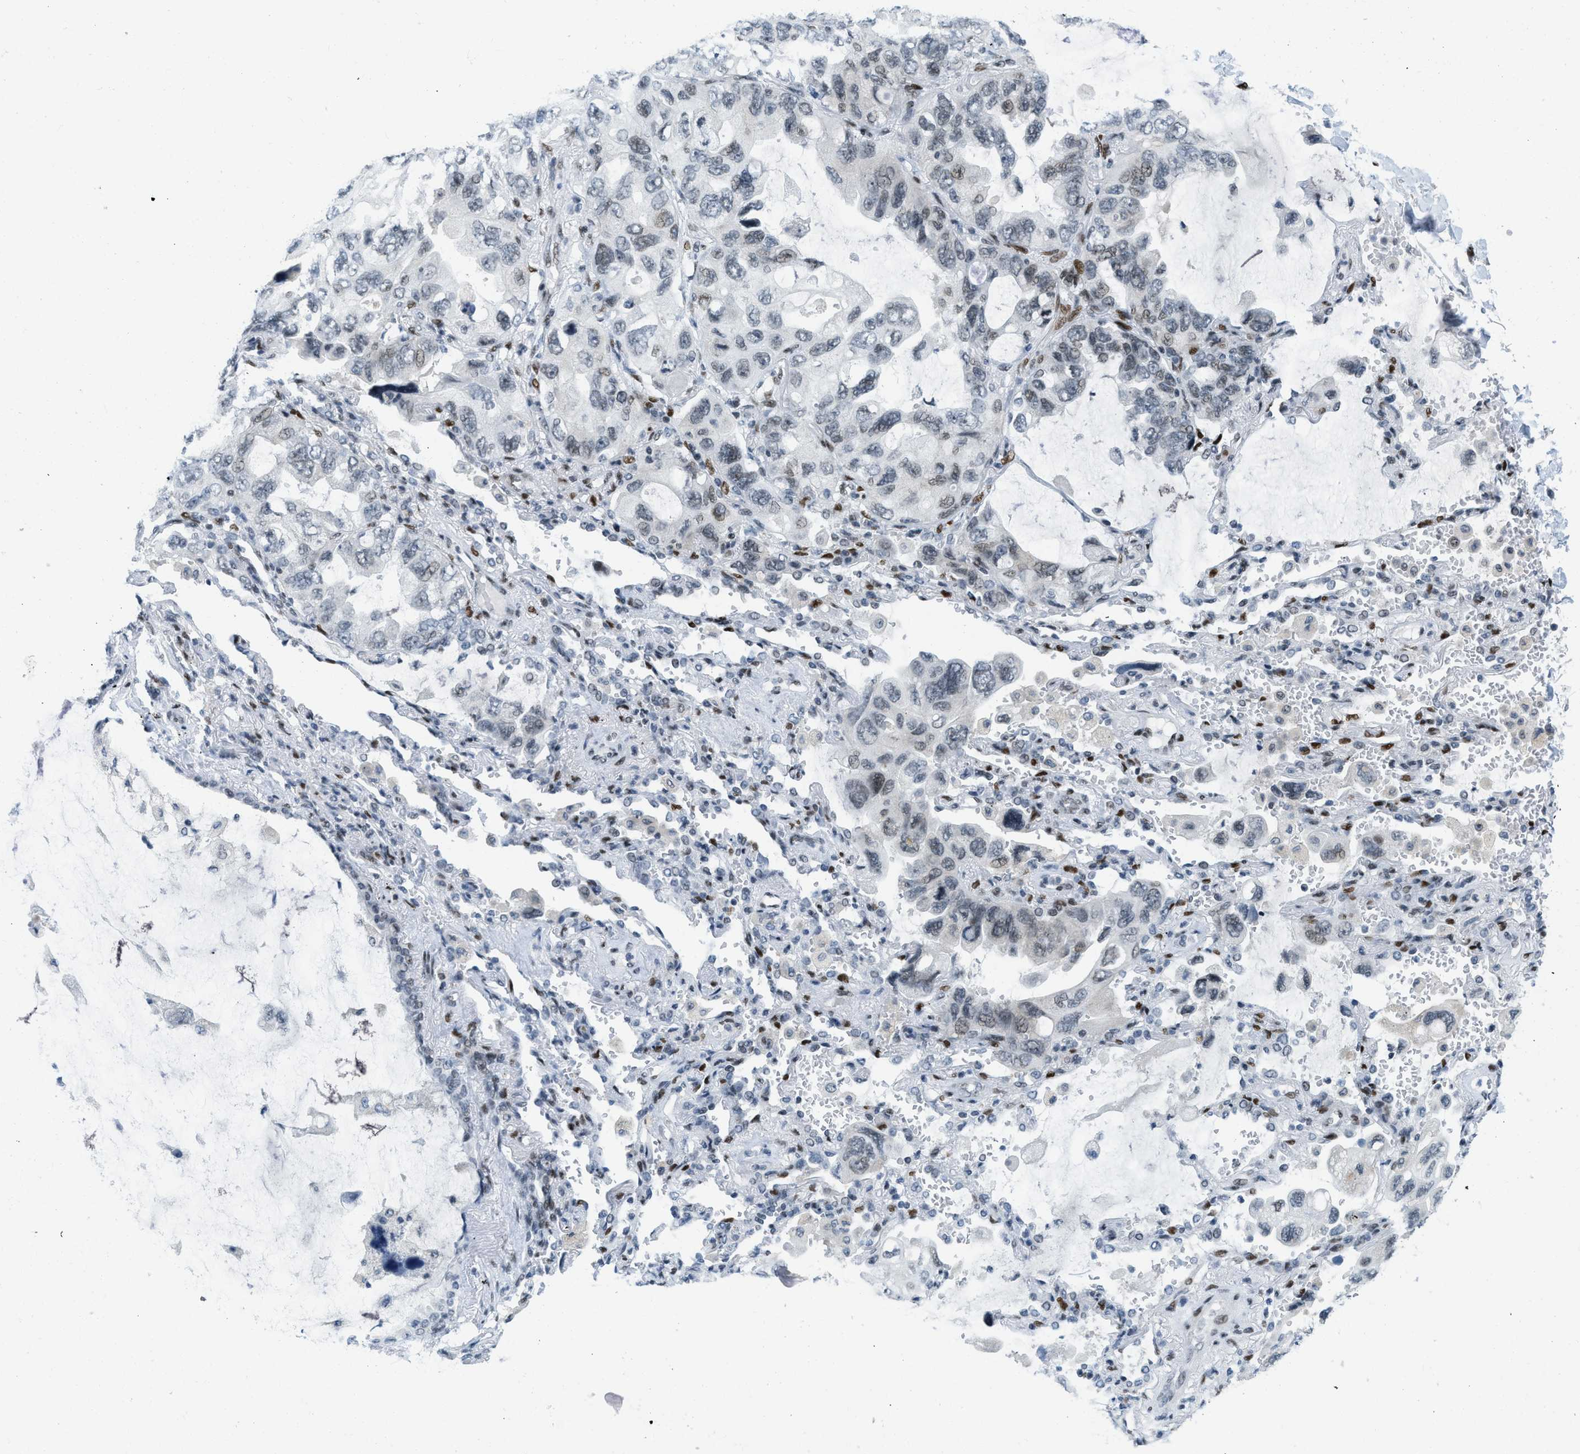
{"staining": {"intensity": "weak", "quantity": "<25%", "location": "nuclear"}, "tissue": "lung cancer", "cell_type": "Tumor cells", "image_type": "cancer", "snomed": [{"axis": "morphology", "description": "Squamous cell carcinoma, NOS"}, {"axis": "topography", "description": "Lung"}], "caption": "The IHC photomicrograph has no significant expression in tumor cells of lung cancer tissue. Brightfield microscopy of IHC stained with DAB (3,3'-diaminobenzidine) (brown) and hematoxylin (blue), captured at high magnification.", "gene": "PBX1", "patient": {"sex": "female", "age": 73}}